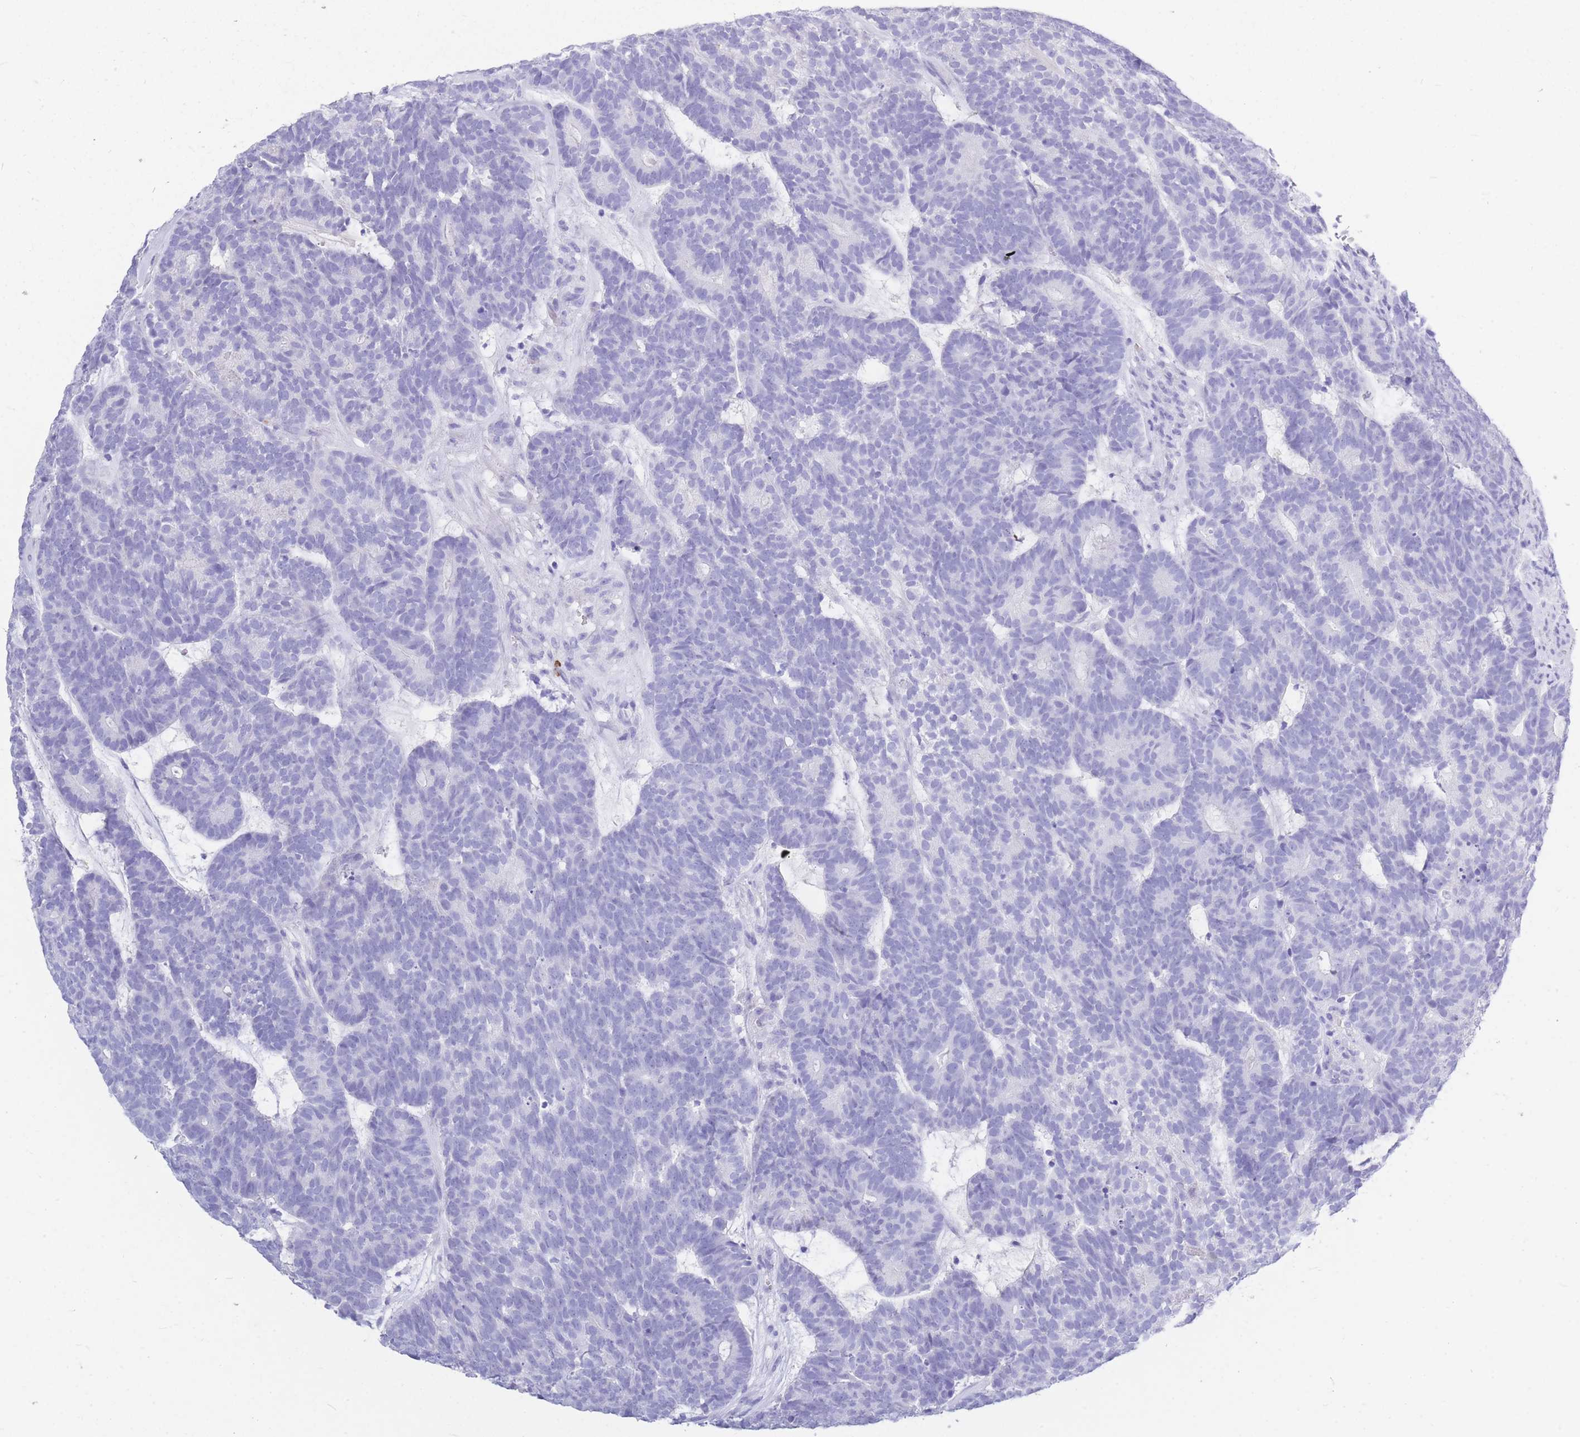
{"staining": {"intensity": "negative", "quantity": "none", "location": "none"}, "tissue": "head and neck cancer", "cell_type": "Tumor cells", "image_type": "cancer", "snomed": [{"axis": "morphology", "description": "Adenocarcinoma, NOS"}, {"axis": "topography", "description": "Head-Neck"}], "caption": "This is an IHC histopathology image of human head and neck cancer (adenocarcinoma). There is no positivity in tumor cells.", "gene": "ZFP62", "patient": {"sex": "female", "age": 81}}